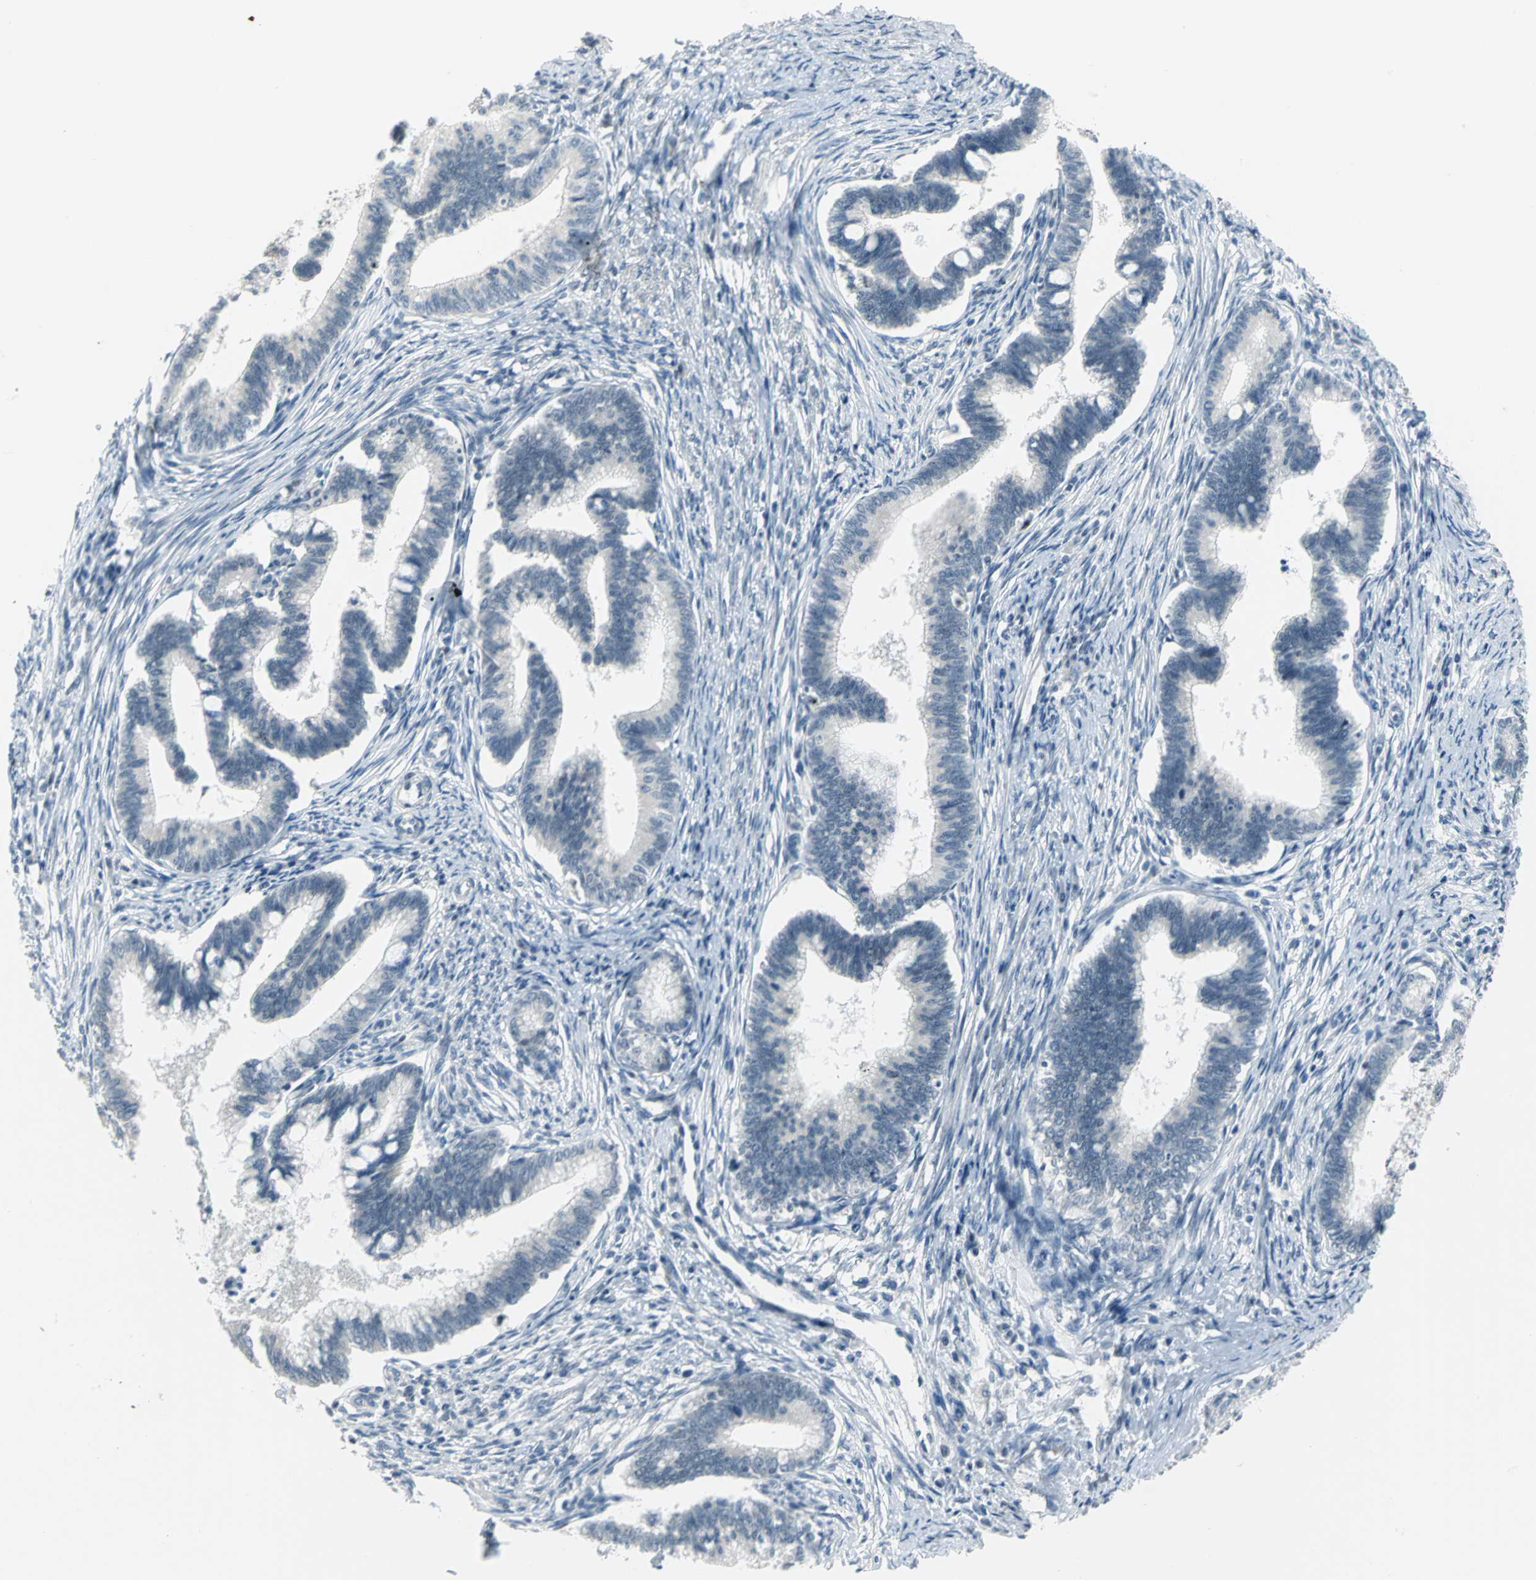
{"staining": {"intensity": "negative", "quantity": "none", "location": "none"}, "tissue": "cervical cancer", "cell_type": "Tumor cells", "image_type": "cancer", "snomed": [{"axis": "morphology", "description": "Adenocarcinoma, NOS"}, {"axis": "topography", "description": "Cervix"}], "caption": "Immunohistochemistry histopathology image of human cervical cancer (adenocarcinoma) stained for a protein (brown), which demonstrates no staining in tumor cells.", "gene": "MYBBP1A", "patient": {"sex": "female", "age": 36}}